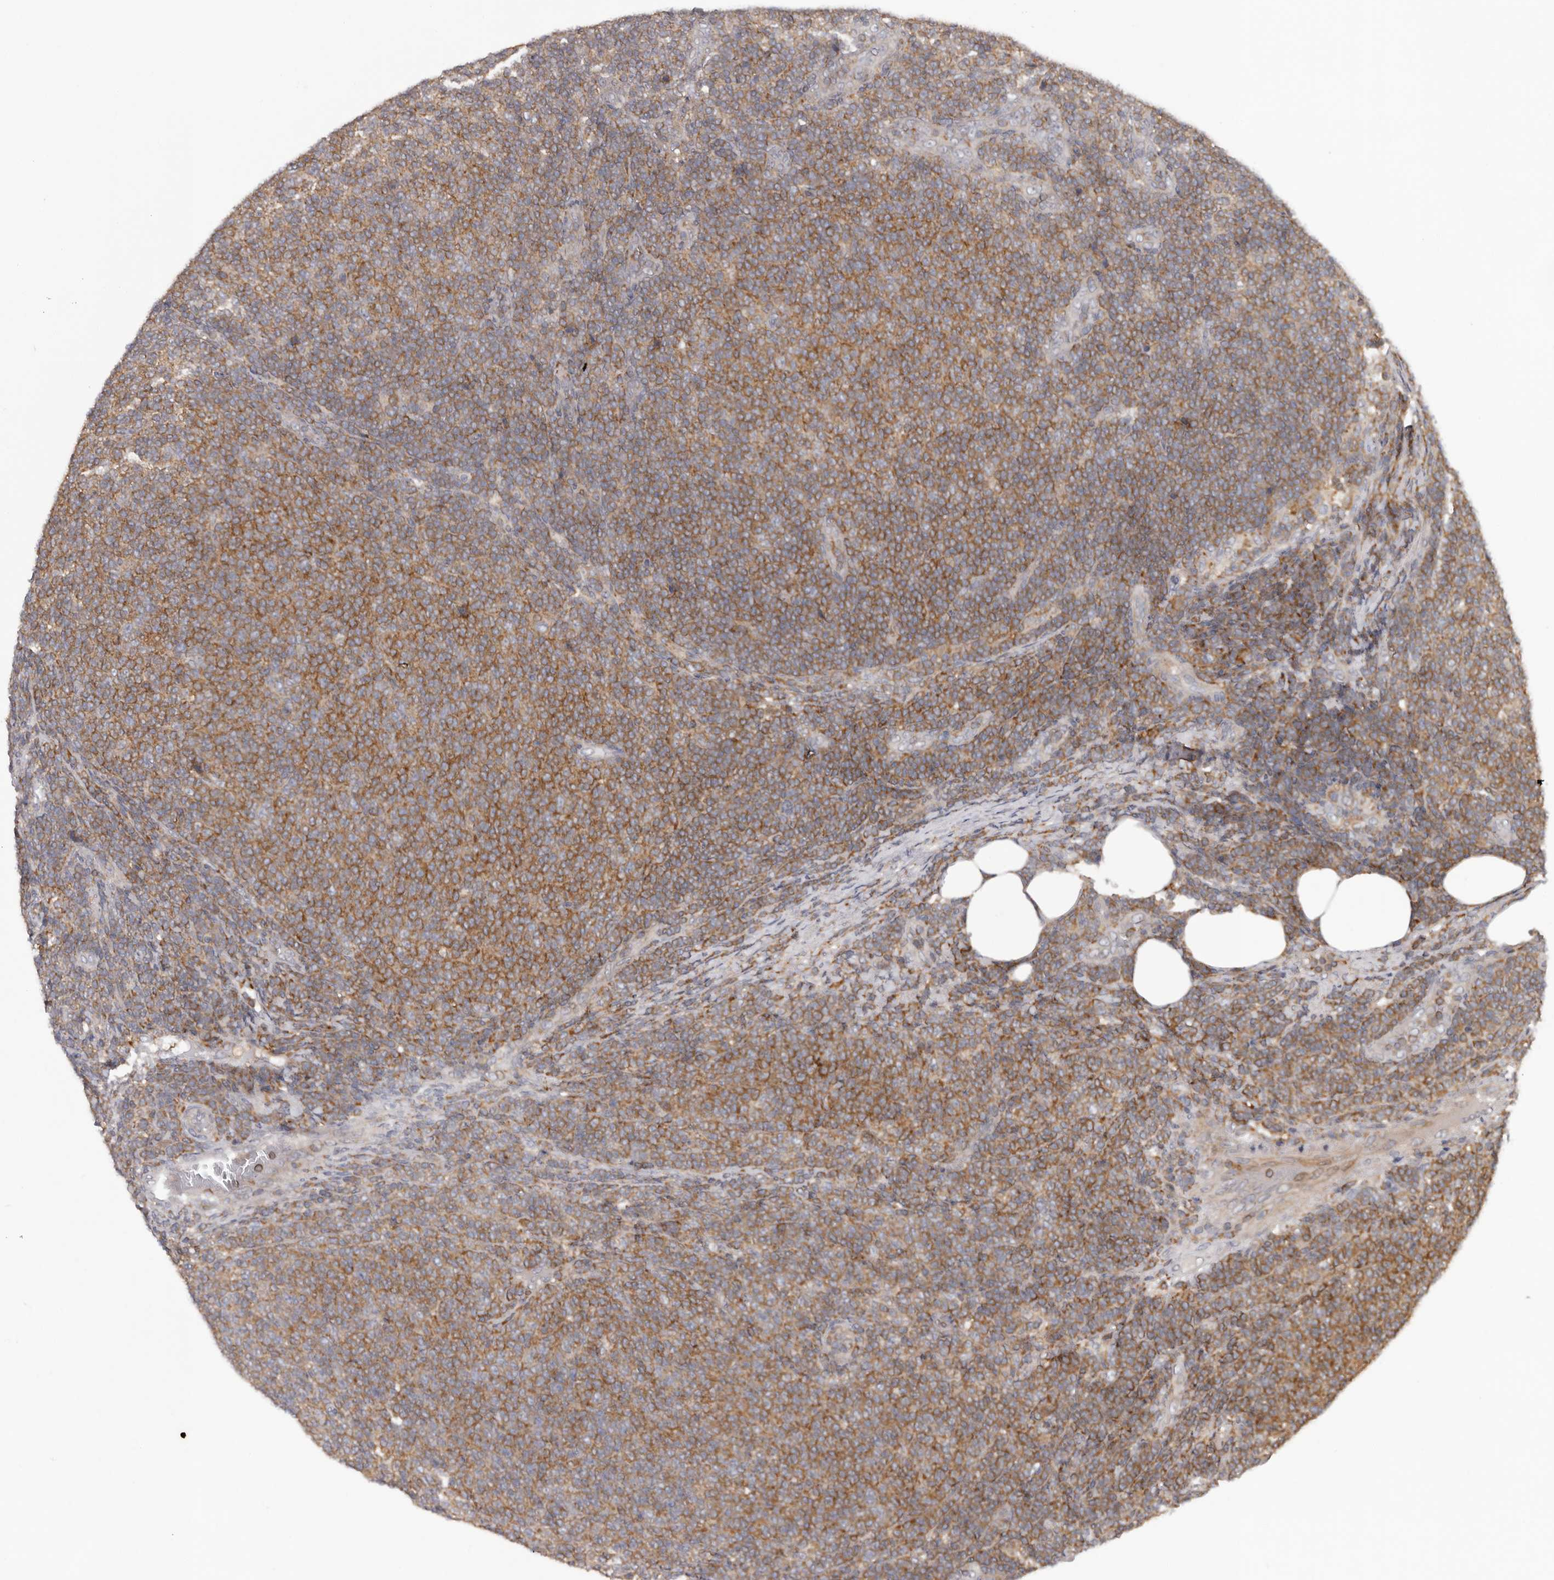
{"staining": {"intensity": "moderate", "quantity": ">75%", "location": "cytoplasmic/membranous"}, "tissue": "lymphoma", "cell_type": "Tumor cells", "image_type": "cancer", "snomed": [{"axis": "morphology", "description": "Malignant lymphoma, non-Hodgkin's type, Low grade"}, {"axis": "topography", "description": "Lymph node"}], "caption": "Protein expression analysis of lymphoma shows moderate cytoplasmic/membranous expression in approximately >75% of tumor cells. Immunohistochemistry stains the protein of interest in brown and the nuclei are stained blue.", "gene": "ANKRD44", "patient": {"sex": "male", "age": 66}}